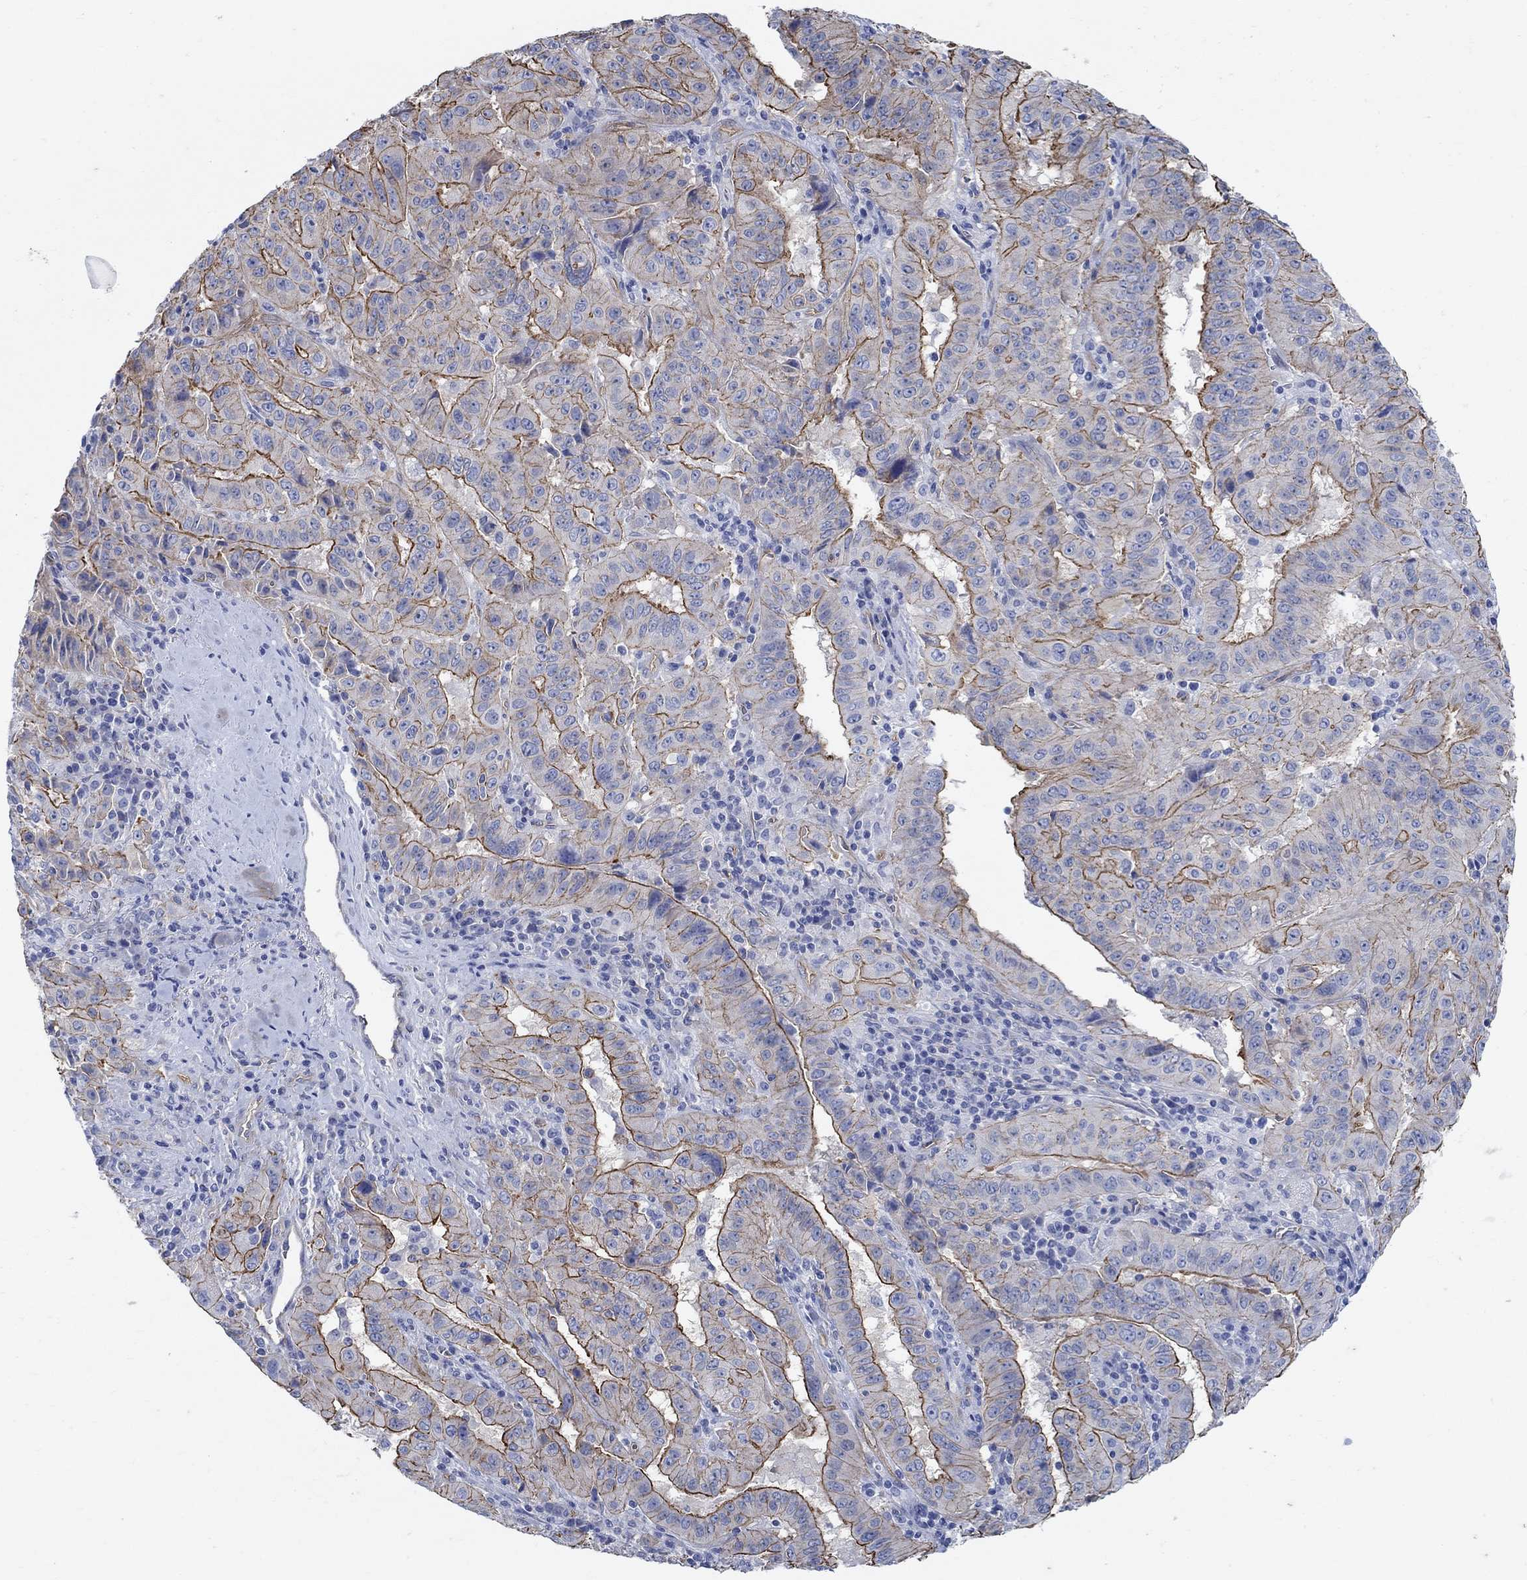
{"staining": {"intensity": "strong", "quantity": "25%-75%", "location": "cytoplasmic/membranous"}, "tissue": "pancreatic cancer", "cell_type": "Tumor cells", "image_type": "cancer", "snomed": [{"axis": "morphology", "description": "Adenocarcinoma, NOS"}, {"axis": "topography", "description": "Pancreas"}], "caption": "Pancreatic cancer (adenocarcinoma) tissue demonstrates strong cytoplasmic/membranous staining in approximately 25%-75% of tumor cells, visualized by immunohistochemistry.", "gene": "TMEM198", "patient": {"sex": "male", "age": 63}}